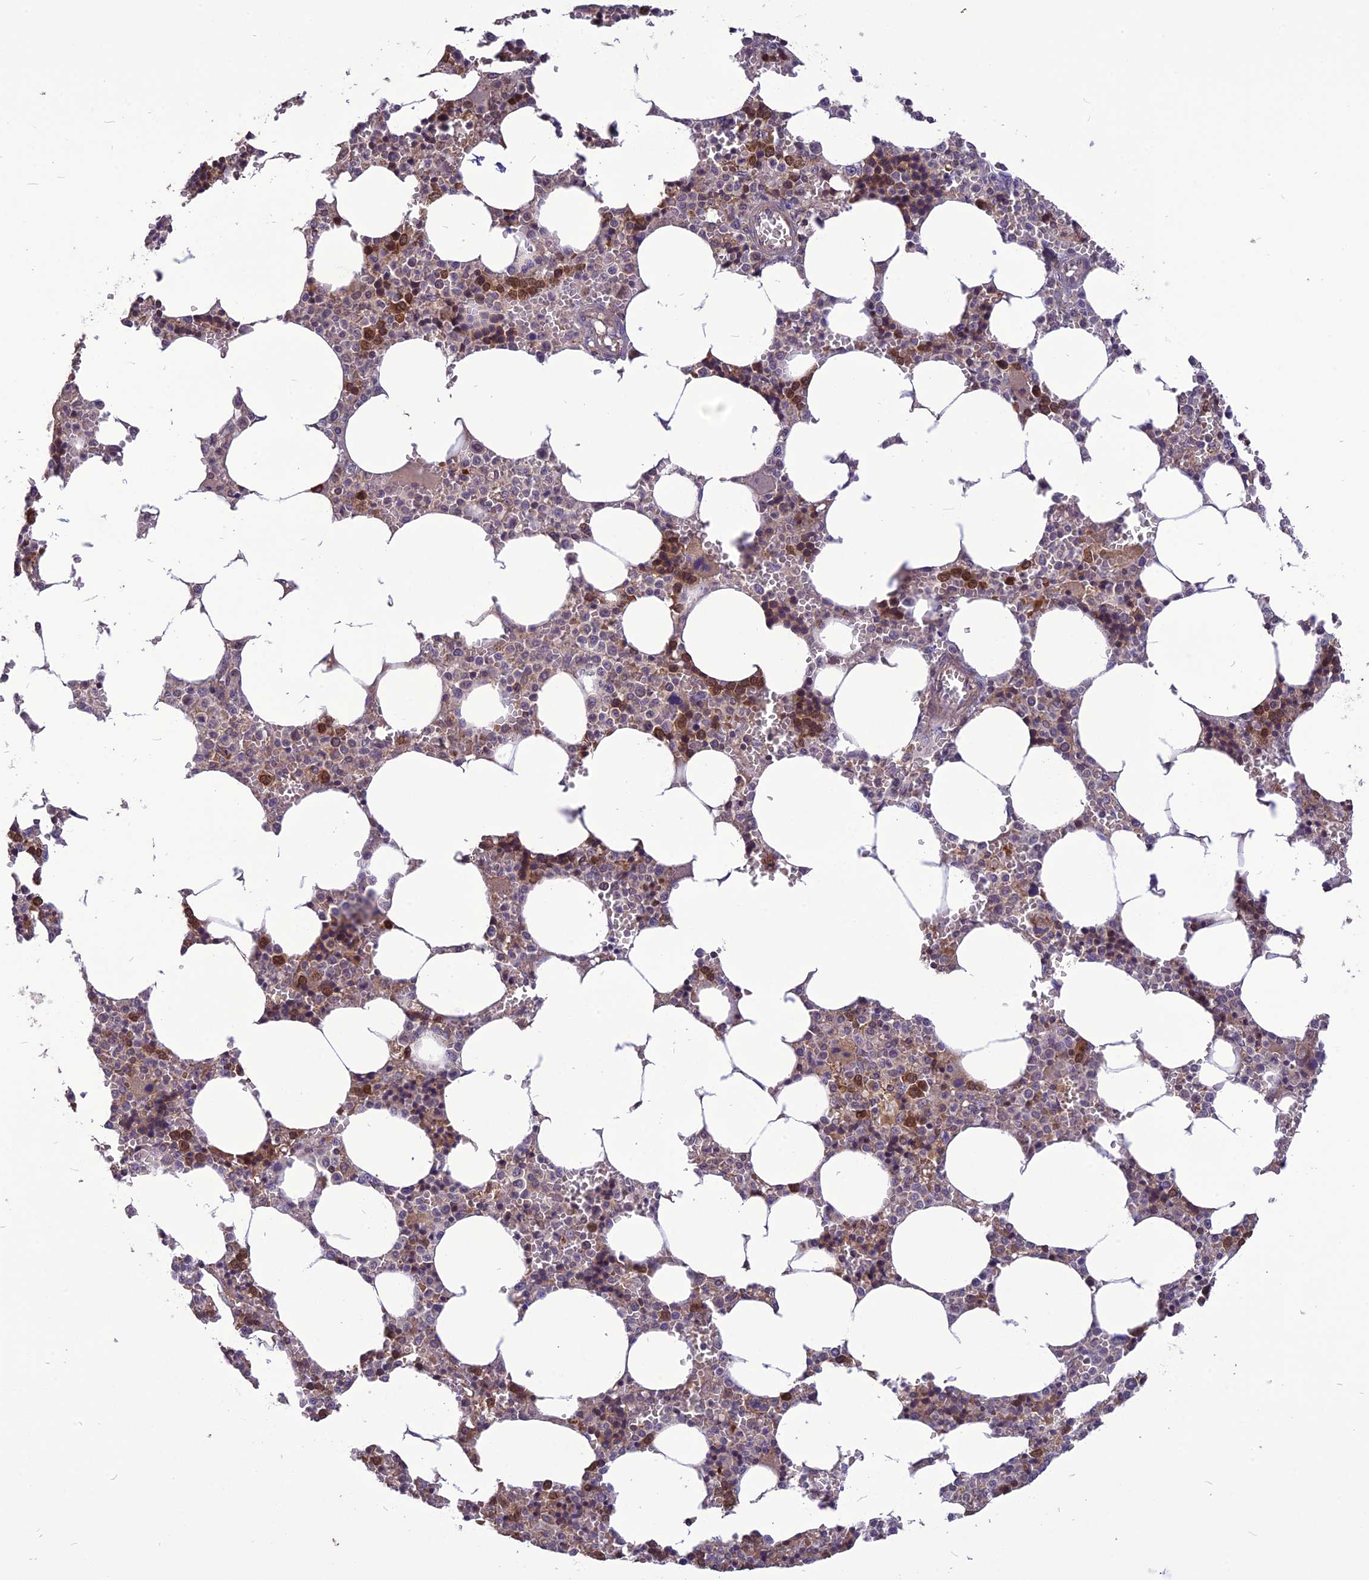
{"staining": {"intensity": "moderate", "quantity": "<25%", "location": "cytoplasmic/membranous"}, "tissue": "bone marrow", "cell_type": "Hematopoietic cells", "image_type": "normal", "snomed": [{"axis": "morphology", "description": "Normal tissue, NOS"}, {"axis": "topography", "description": "Bone marrow"}], "caption": "Hematopoietic cells demonstrate low levels of moderate cytoplasmic/membranous expression in approximately <25% of cells in normal bone marrow. The staining was performed using DAB to visualize the protein expression in brown, while the nuclei were stained in blue with hematoxylin (Magnification: 20x).", "gene": "PSMF1", "patient": {"sex": "male", "age": 70}}